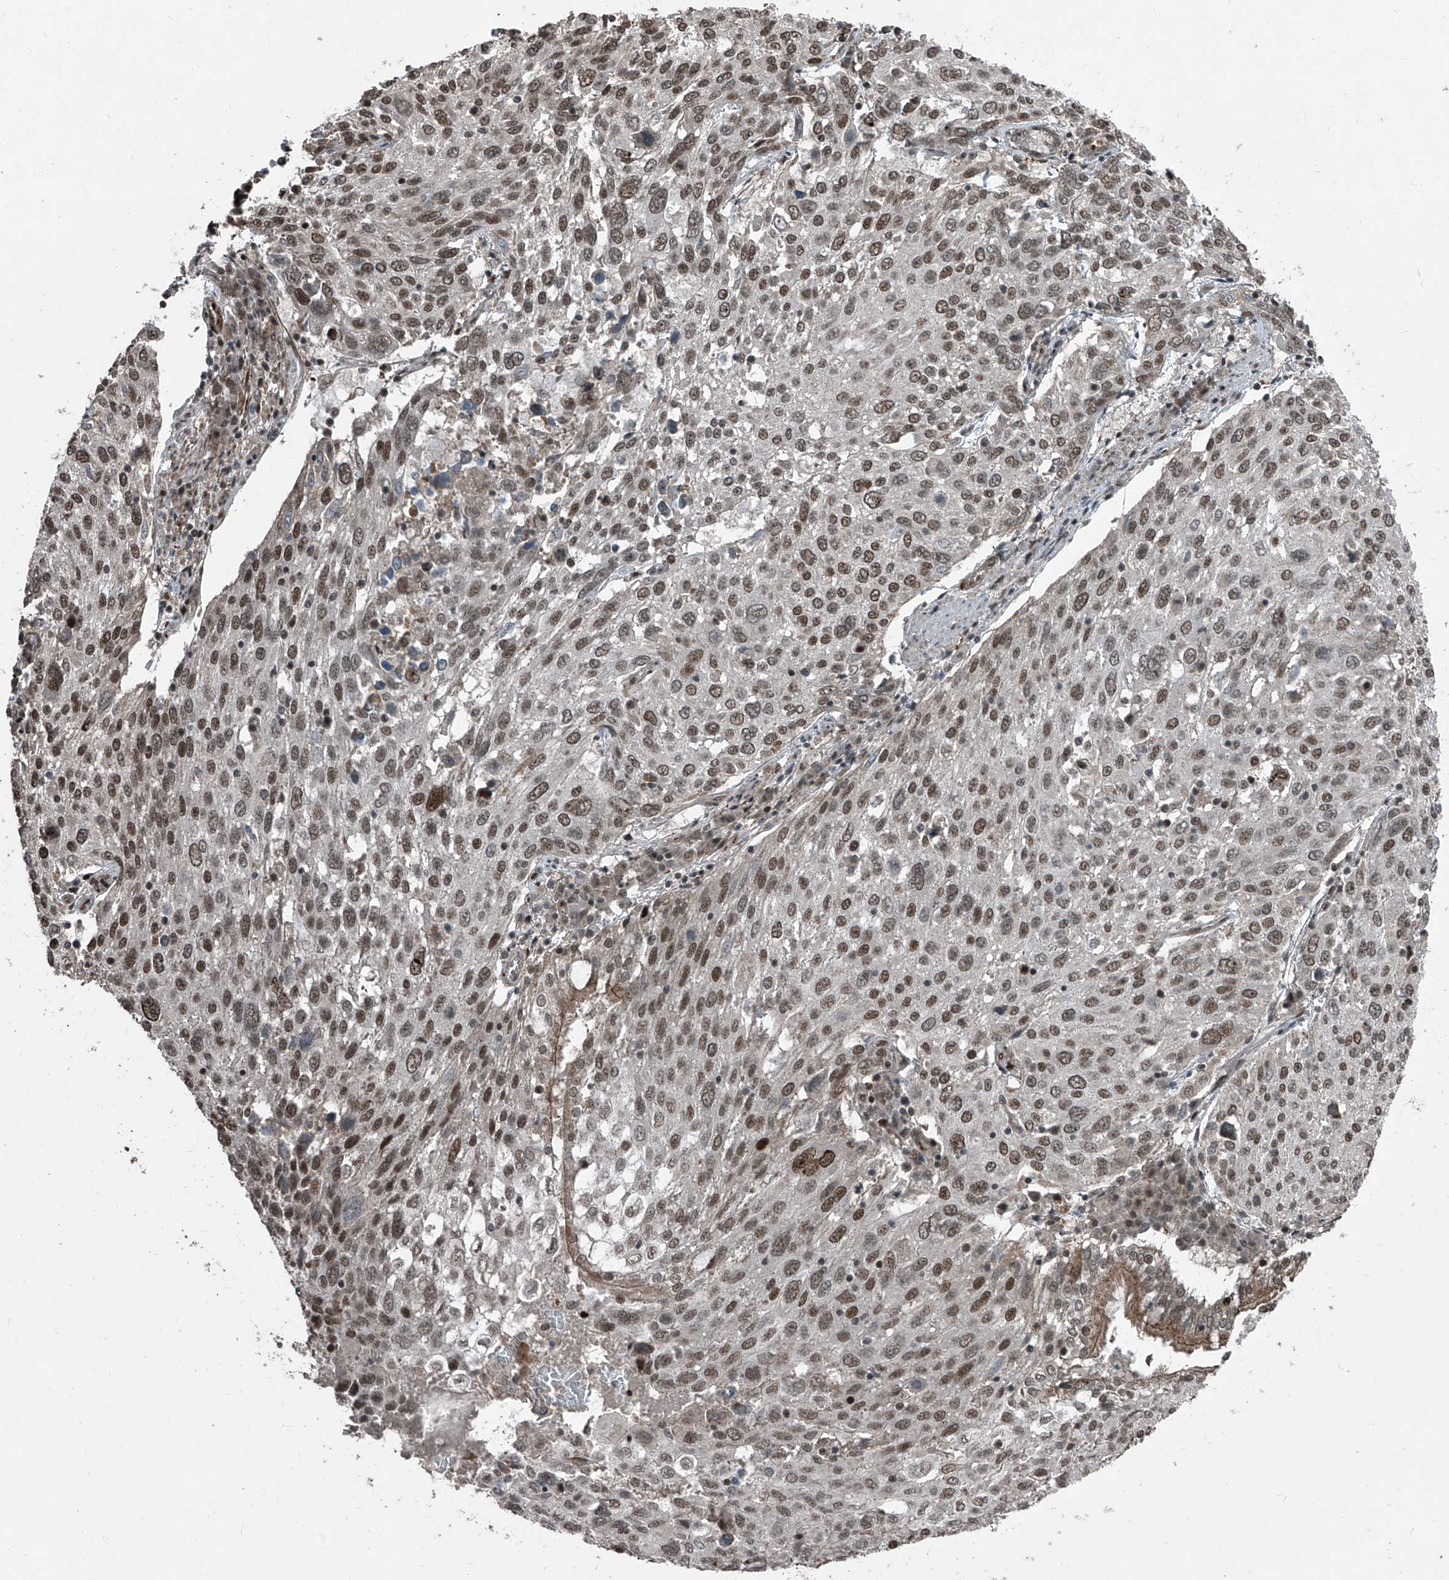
{"staining": {"intensity": "moderate", "quantity": ">75%", "location": "nuclear"}, "tissue": "lung cancer", "cell_type": "Tumor cells", "image_type": "cancer", "snomed": [{"axis": "morphology", "description": "Squamous cell carcinoma, NOS"}, {"axis": "topography", "description": "Lung"}], "caption": "Lung cancer (squamous cell carcinoma) tissue demonstrates moderate nuclear positivity in about >75% of tumor cells", "gene": "ZNF570", "patient": {"sex": "male", "age": 65}}